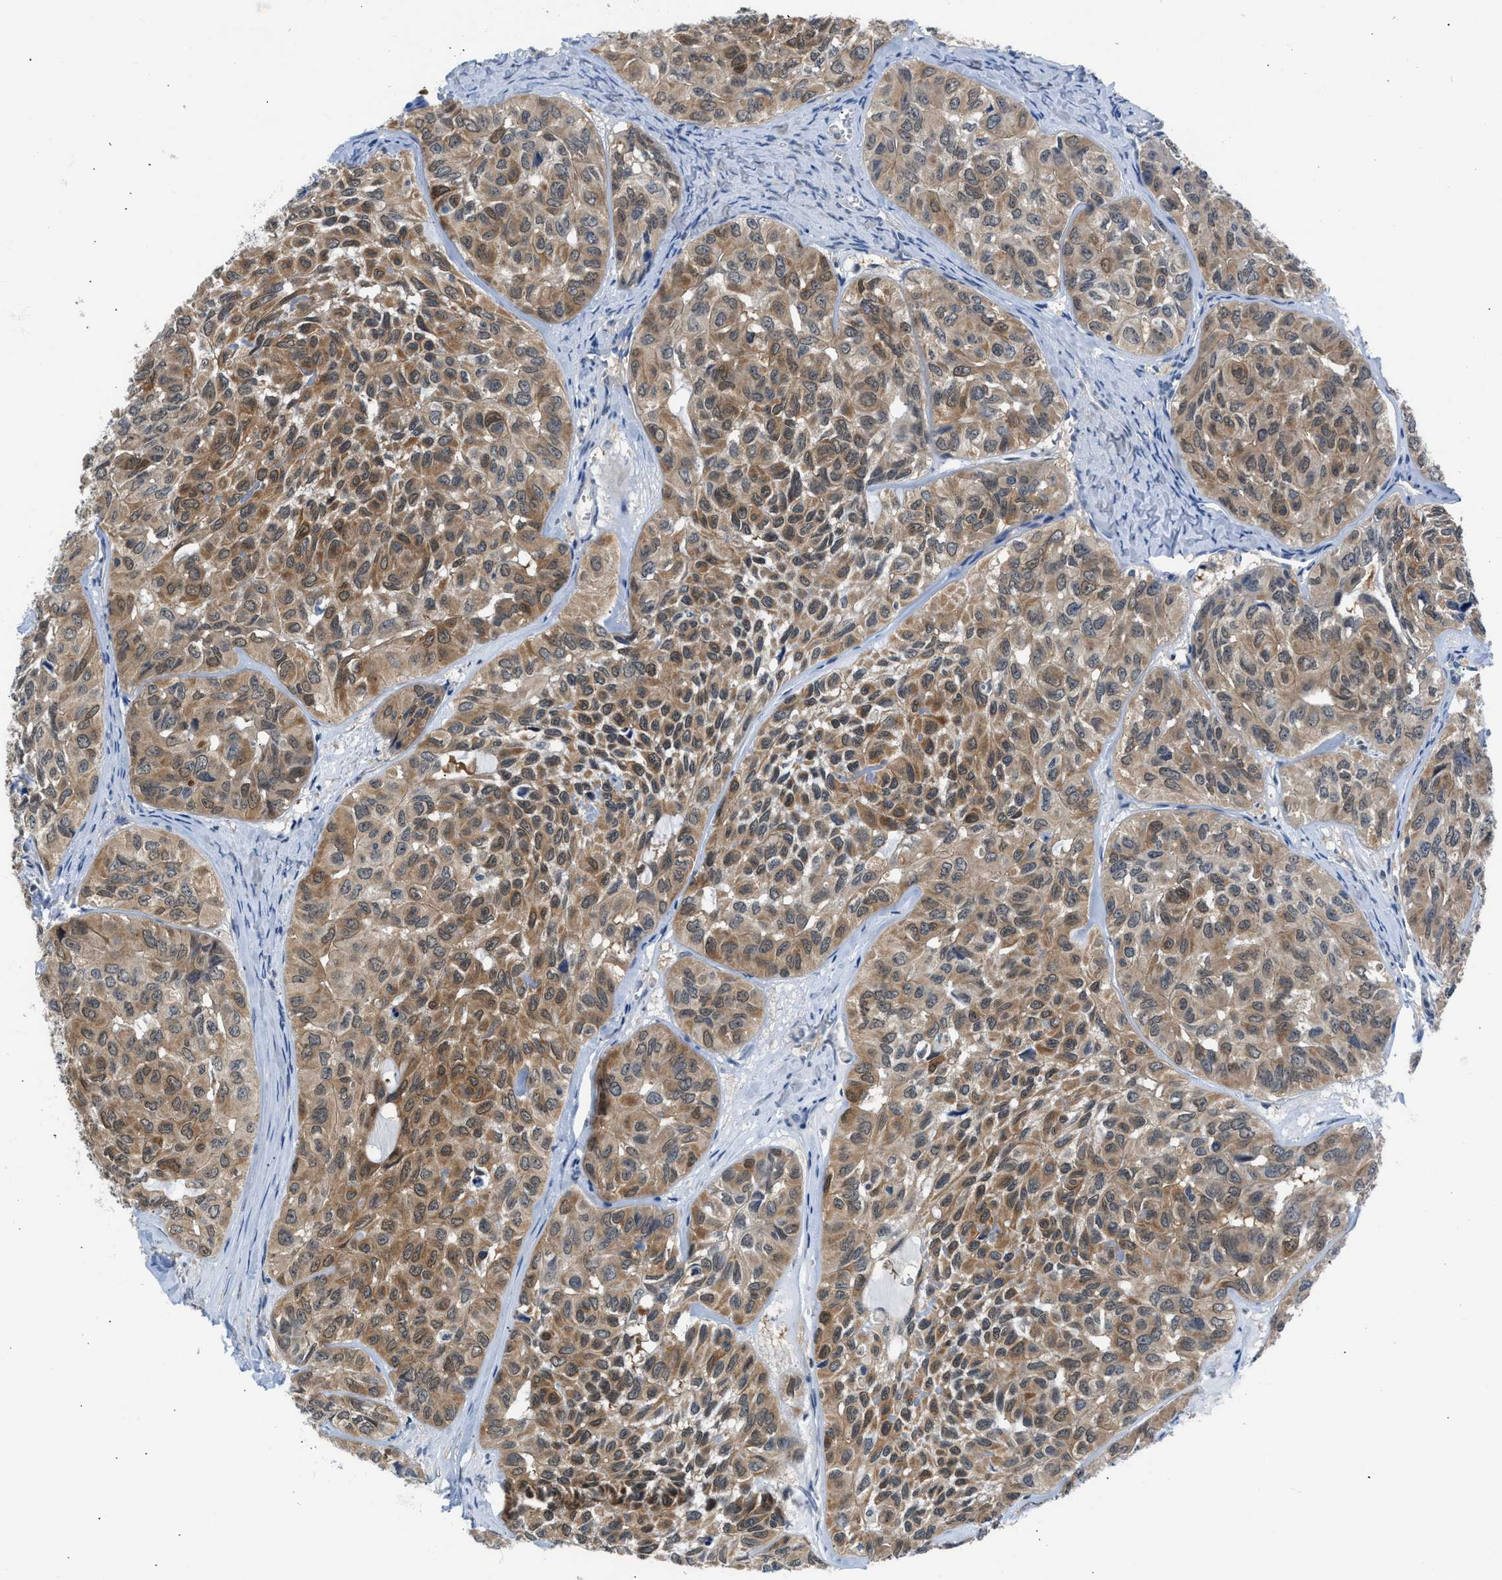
{"staining": {"intensity": "moderate", "quantity": ">75%", "location": "cytoplasmic/membranous"}, "tissue": "head and neck cancer", "cell_type": "Tumor cells", "image_type": "cancer", "snomed": [{"axis": "morphology", "description": "Adenocarcinoma, NOS"}, {"axis": "topography", "description": "Salivary gland, NOS"}, {"axis": "topography", "description": "Head-Neck"}], "caption": "Moderate cytoplasmic/membranous staining for a protein is appreciated in about >75% of tumor cells of head and neck cancer using IHC.", "gene": "CBR1", "patient": {"sex": "female", "age": 76}}